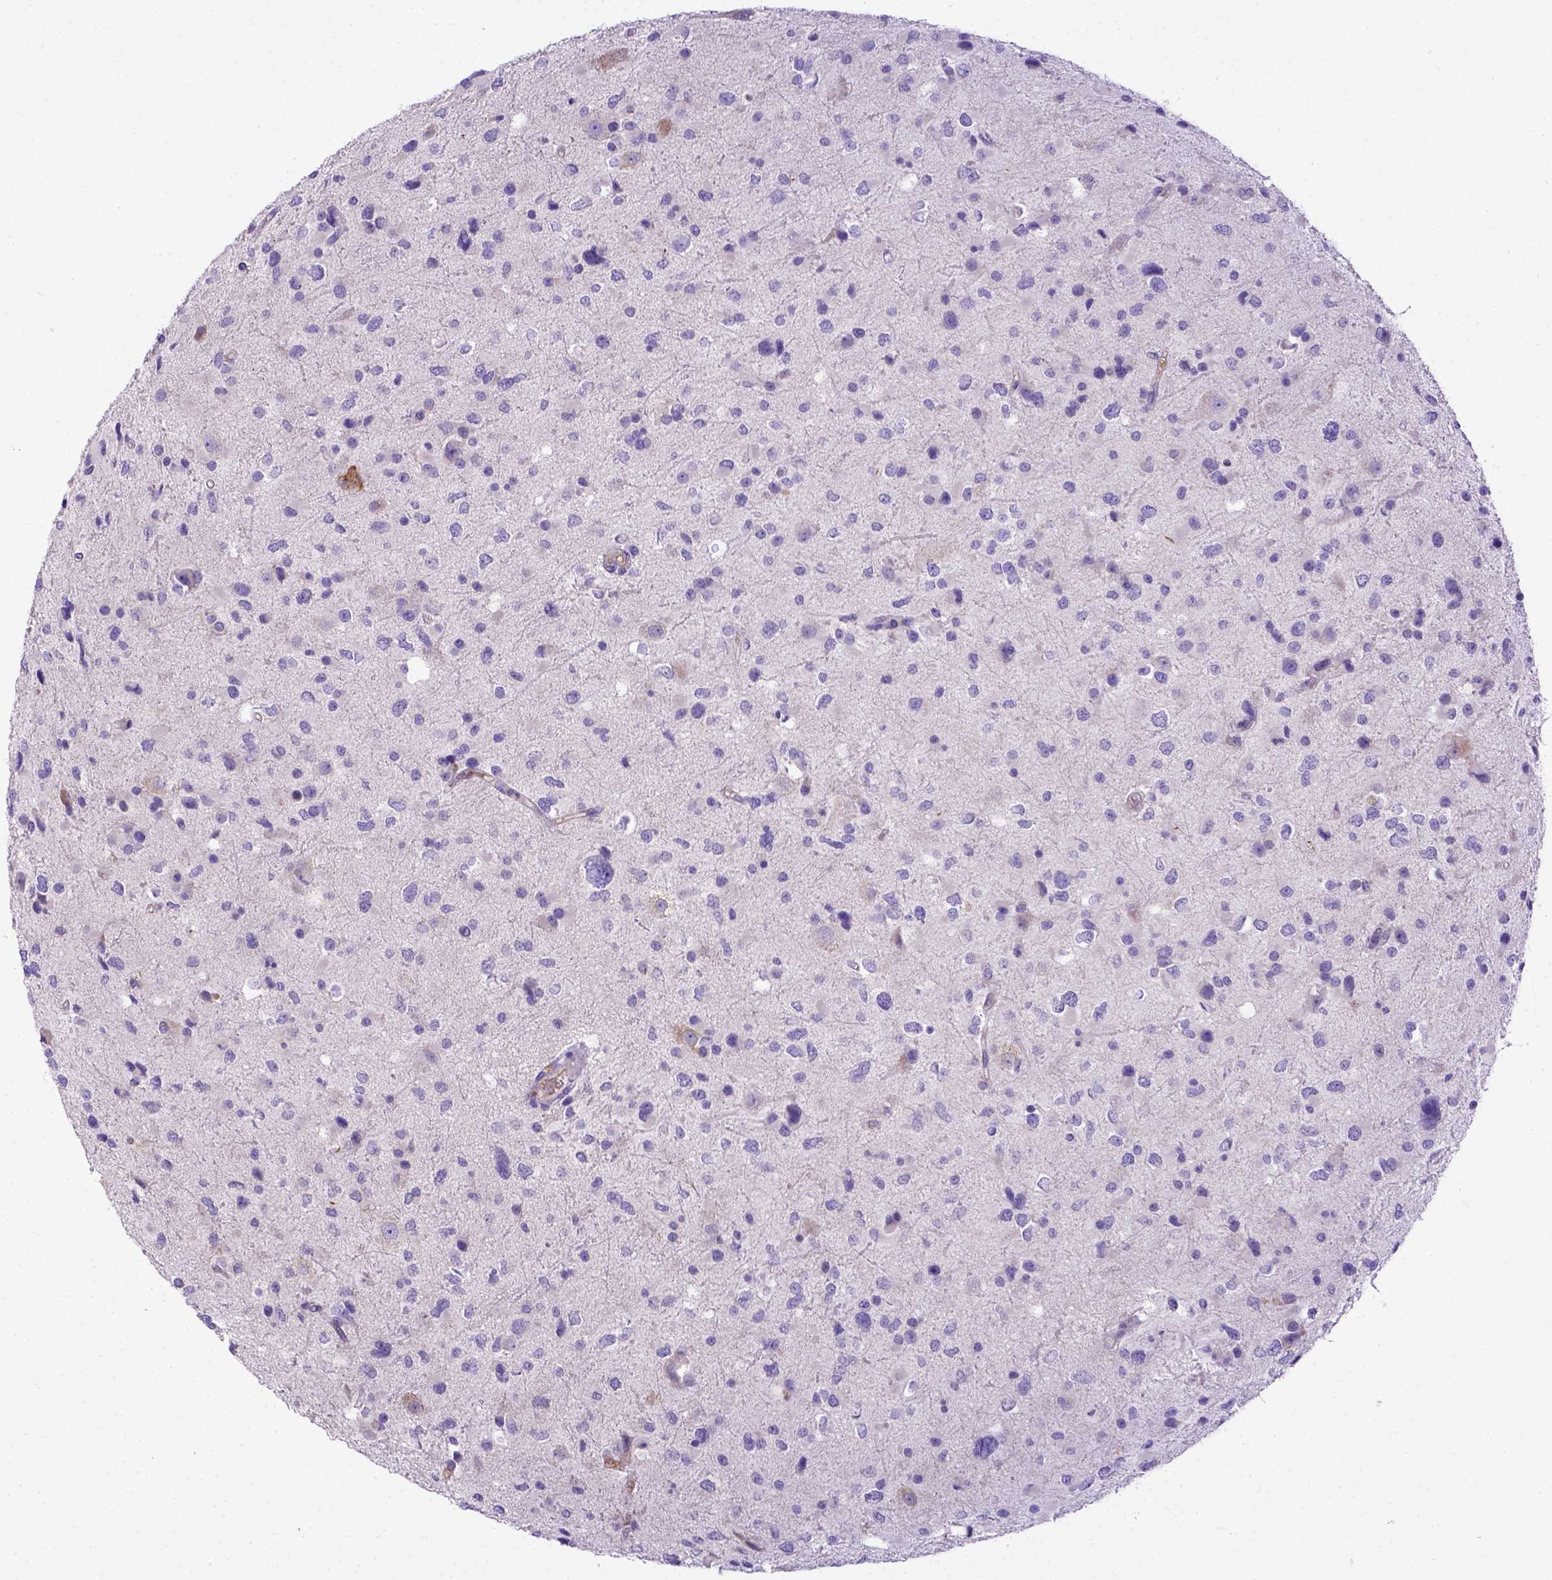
{"staining": {"intensity": "negative", "quantity": "none", "location": "none"}, "tissue": "glioma", "cell_type": "Tumor cells", "image_type": "cancer", "snomed": [{"axis": "morphology", "description": "Glioma, malignant, Low grade"}, {"axis": "topography", "description": "Brain"}], "caption": "Immunohistochemical staining of human malignant glioma (low-grade) shows no significant expression in tumor cells.", "gene": "CFAP300", "patient": {"sex": "female", "age": 32}}